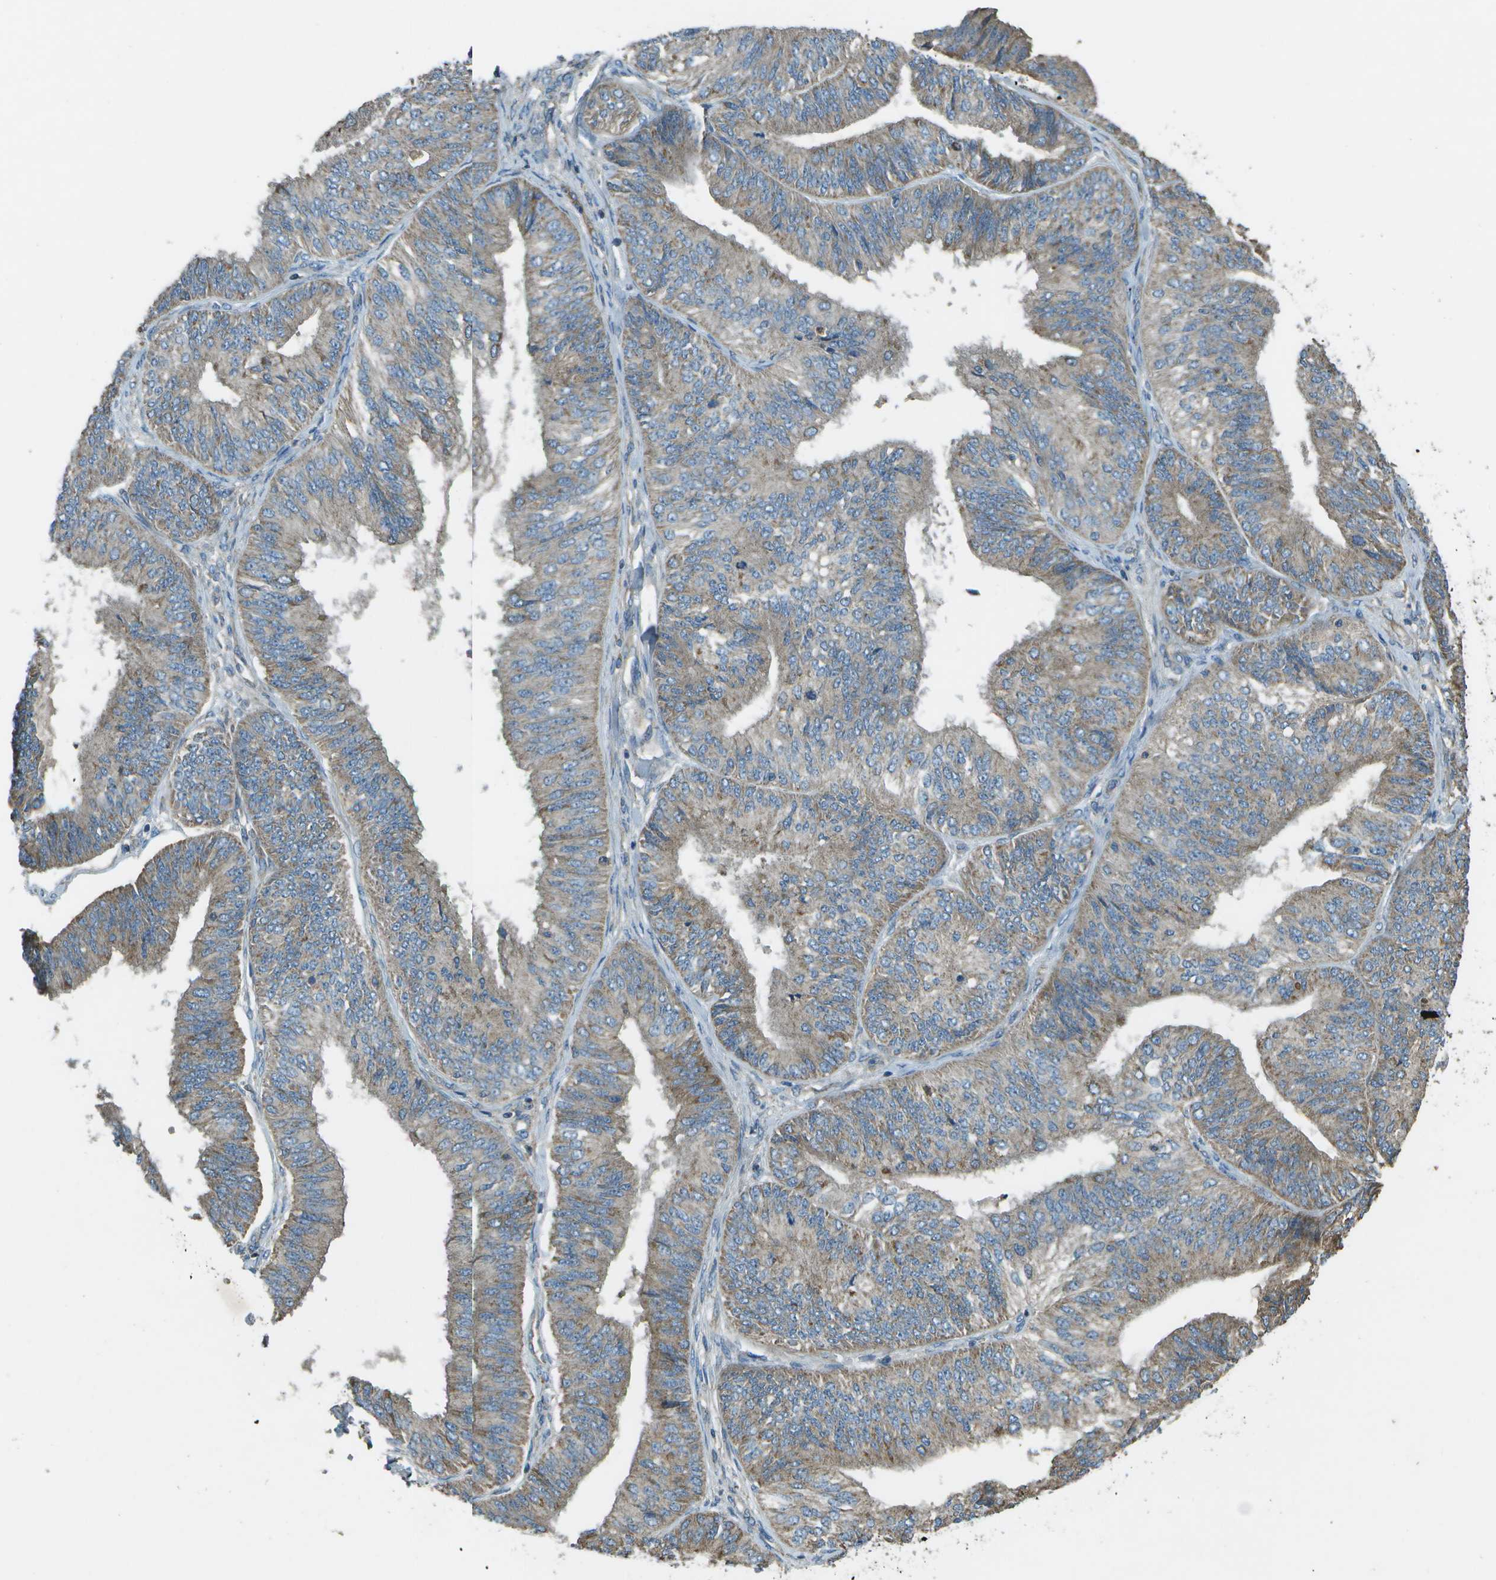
{"staining": {"intensity": "weak", "quantity": ">75%", "location": "cytoplasmic/membranous"}, "tissue": "endometrial cancer", "cell_type": "Tumor cells", "image_type": "cancer", "snomed": [{"axis": "morphology", "description": "Adenocarcinoma, NOS"}, {"axis": "topography", "description": "Endometrium"}], "caption": "This is an image of immunohistochemistry staining of adenocarcinoma (endometrial), which shows weak positivity in the cytoplasmic/membranous of tumor cells.", "gene": "PXYLP1", "patient": {"sex": "female", "age": 58}}